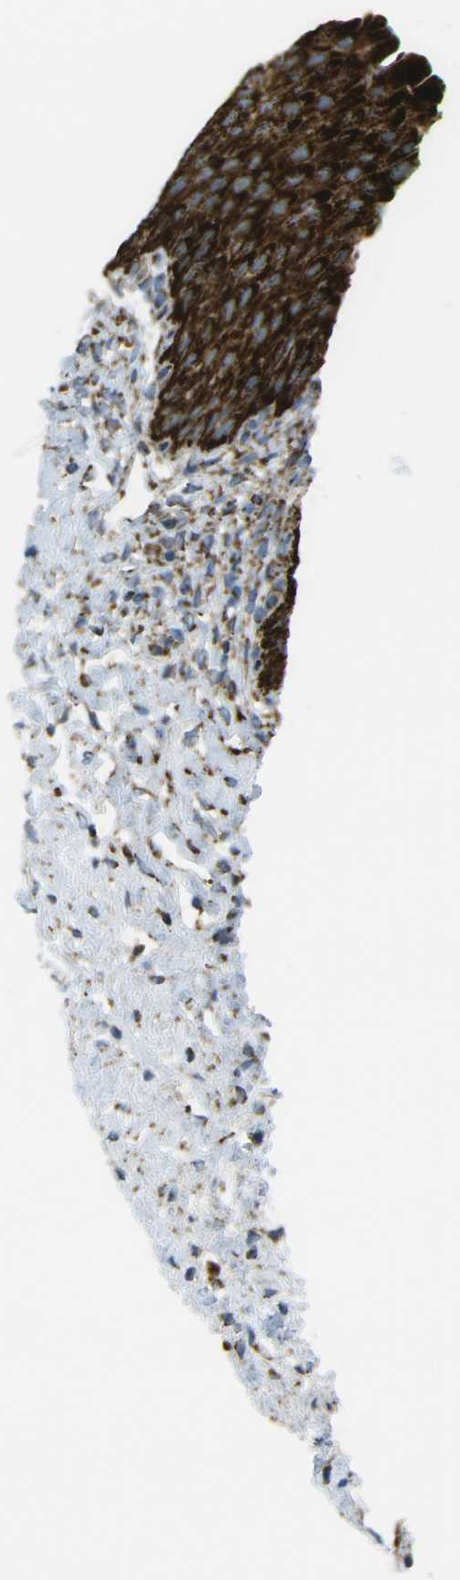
{"staining": {"intensity": "strong", "quantity": ">75%", "location": "cytoplasmic/membranous"}, "tissue": "urinary bladder", "cell_type": "Urothelial cells", "image_type": "normal", "snomed": [{"axis": "morphology", "description": "Normal tissue, NOS"}, {"axis": "morphology", "description": "Urothelial carcinoma, High grade"}, {"axis": "topography", "description": "Urinary bladder"}], "caption": "The photomicrograph demonstrates staining of benign urinary bladder, revealing strong cytoplasmic/membranous protein staining (brown color) within urothelial cells. Nuclei are stained in blue.", "gene": "CYB5R1", "patient": {"sex": "male", "age": 46}}